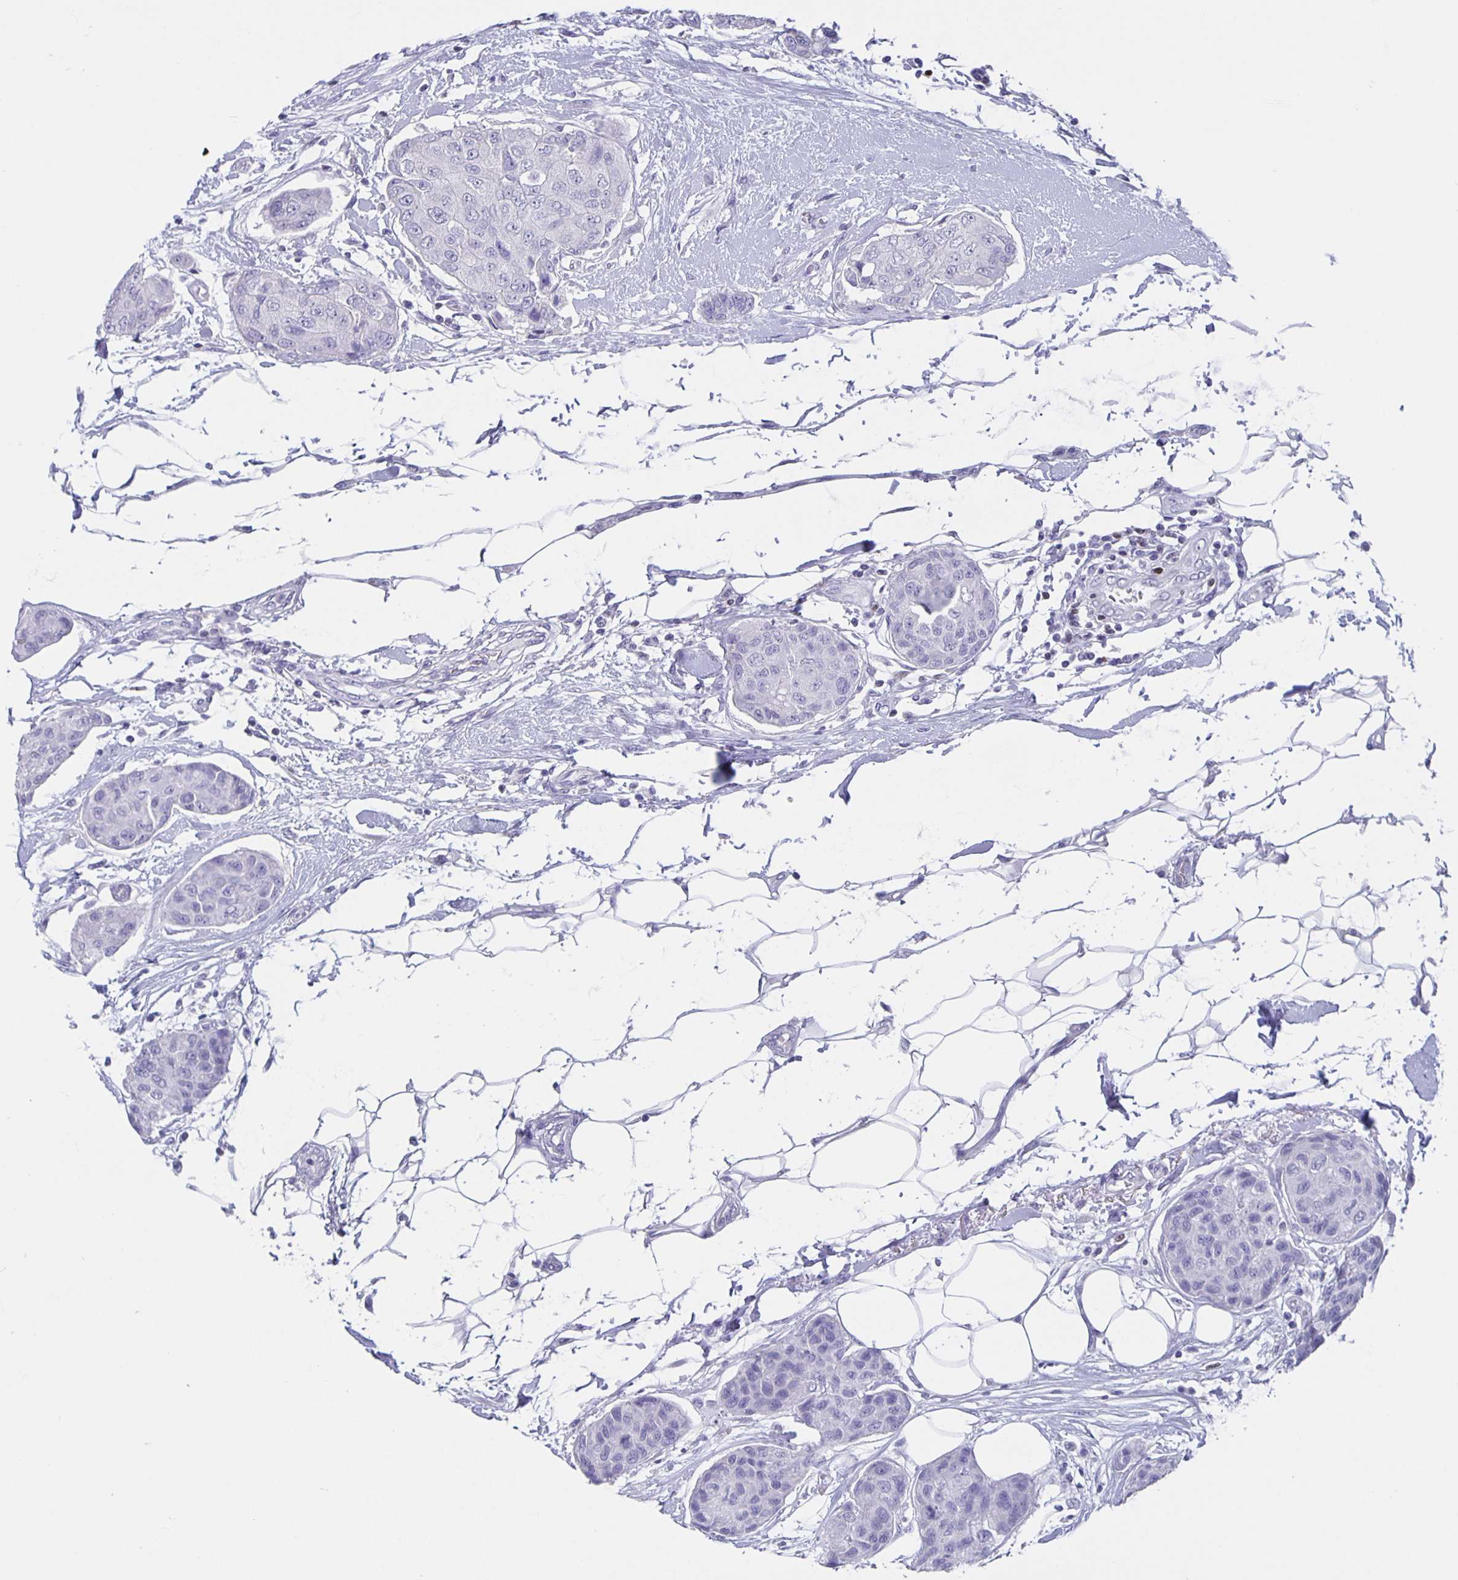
{"staining": {"intensity": "negative", "quantity": "none", "location": "none"}, "tissue": "breast cancer", "cell_type": "Tumor cells", "image_type": "cancer", "snomed": [{"axis": "morphology", "description": "Duct carcinoma"}, {"axis": "topography", "description": "Breast"}, {"axis": "topography", "description": "Lymph node"}], "caption": "DAB immunohistochemical staining of human breast intraductal carcinoma reveals no significant positivity in tumor cells. (Brightfield microscopy of DAB (3,3'-diaminobenzidine) immunohistochemistry at high magnification).", "gene": "SATB2", "patient": {"sex": "female", "age": 80}}